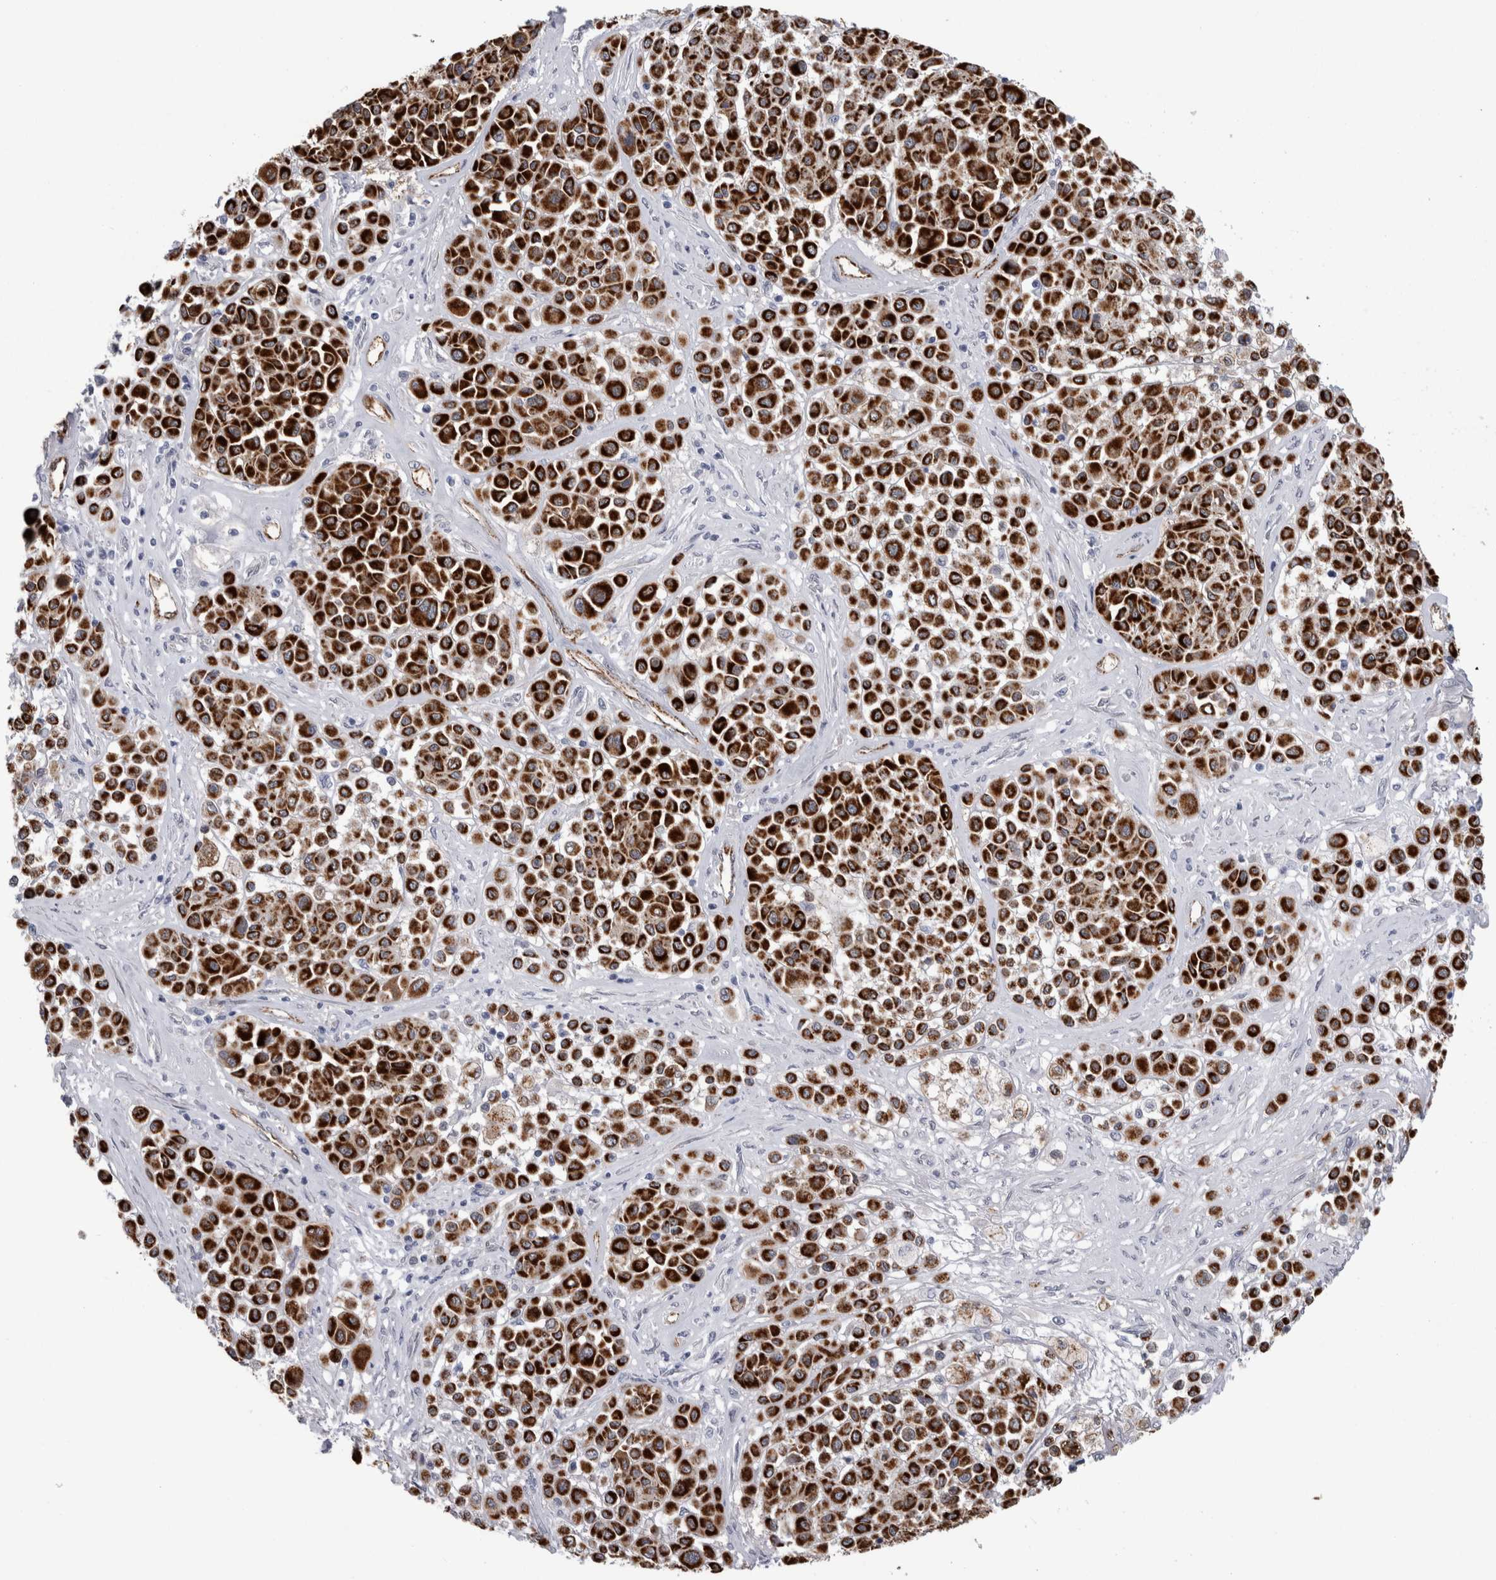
{"staining": {"intensity": "strong", "quantity": ">75%", "location": "cytoplasmic/membranous"}, "tissue": "melanoma", "cell_type": "Tumor cells", "image_type": "cancer", "snomed": [{"axis": "morphology", "description": "Malignant melanoma, Metastatic site"}, {"axis": "topography", "description": "Soft tissue"}], "caption": "DAB immunohistochemical staining of human melanoma shows strong cytoplasmic/membranous protein expression in approximately >75% of tumor cells. (DAB IHC with brightfield microscopy, high magnification).", "gene": "ACOT7", "patient": {"sex": "male", "age": 41}}